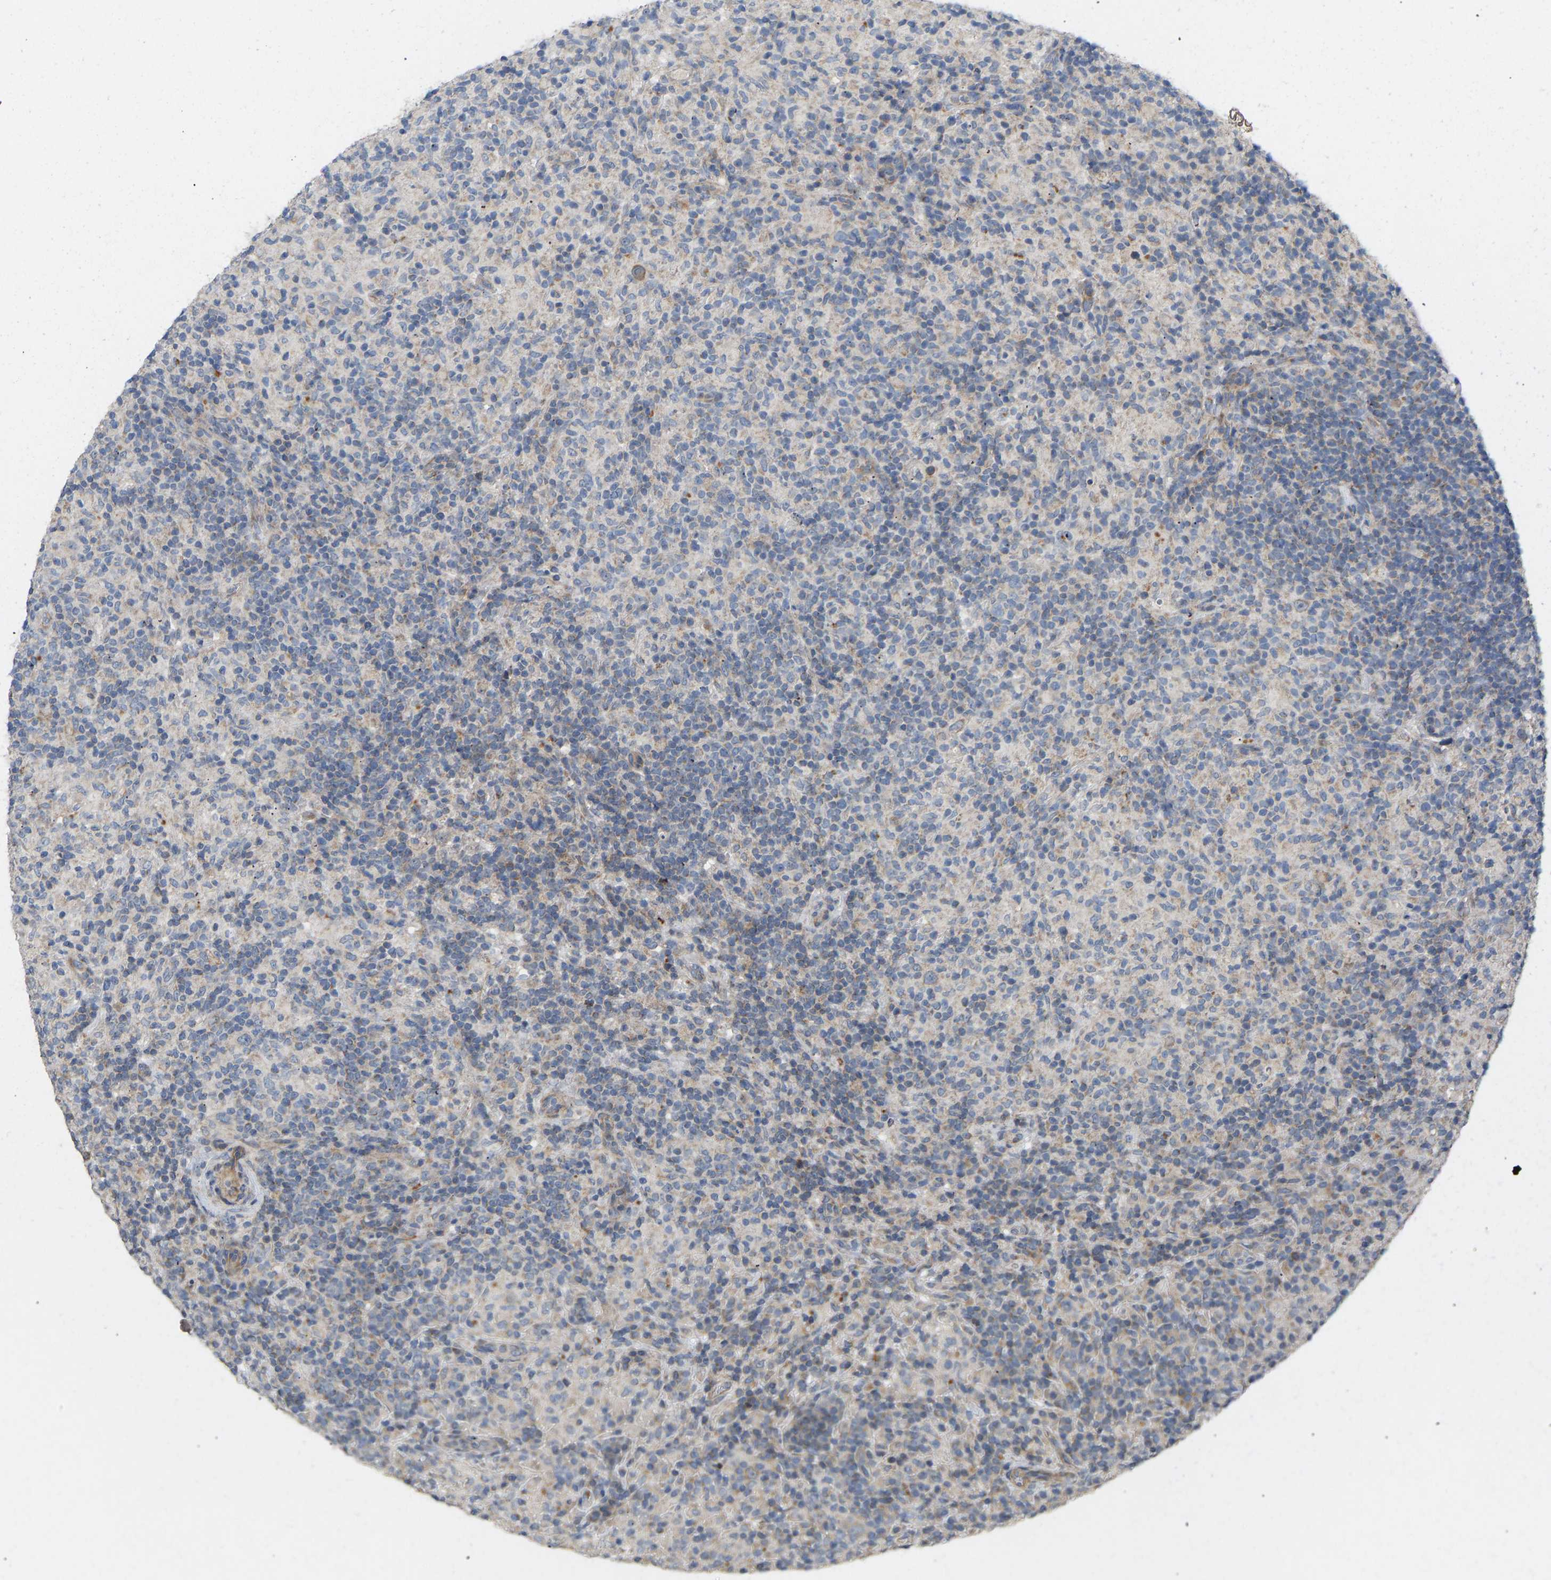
{"staining": {"intensity": "weak", "quantity": "<25%", "location": "cytoplasmic/membranous"}, "tissue": "lymphoma", "cell_type": "Tumor cells", "image_type": "cancer", "snomed": [{"axis": "morphology", "description": "Hodgkin's disease, NOS"}, {"axis": "topography", "description": "Lymph node"}], "caption": "Image shows no protein positivity in tumor cells of lymphoma tissue. The staining was performed using DAB to visualize the protein expression in brown, while the nuclei were stained in blue with hematoxylin (Magnification: 20x).", "gene": "HACD2", "patient": {"sex": "male", "age": 70}}